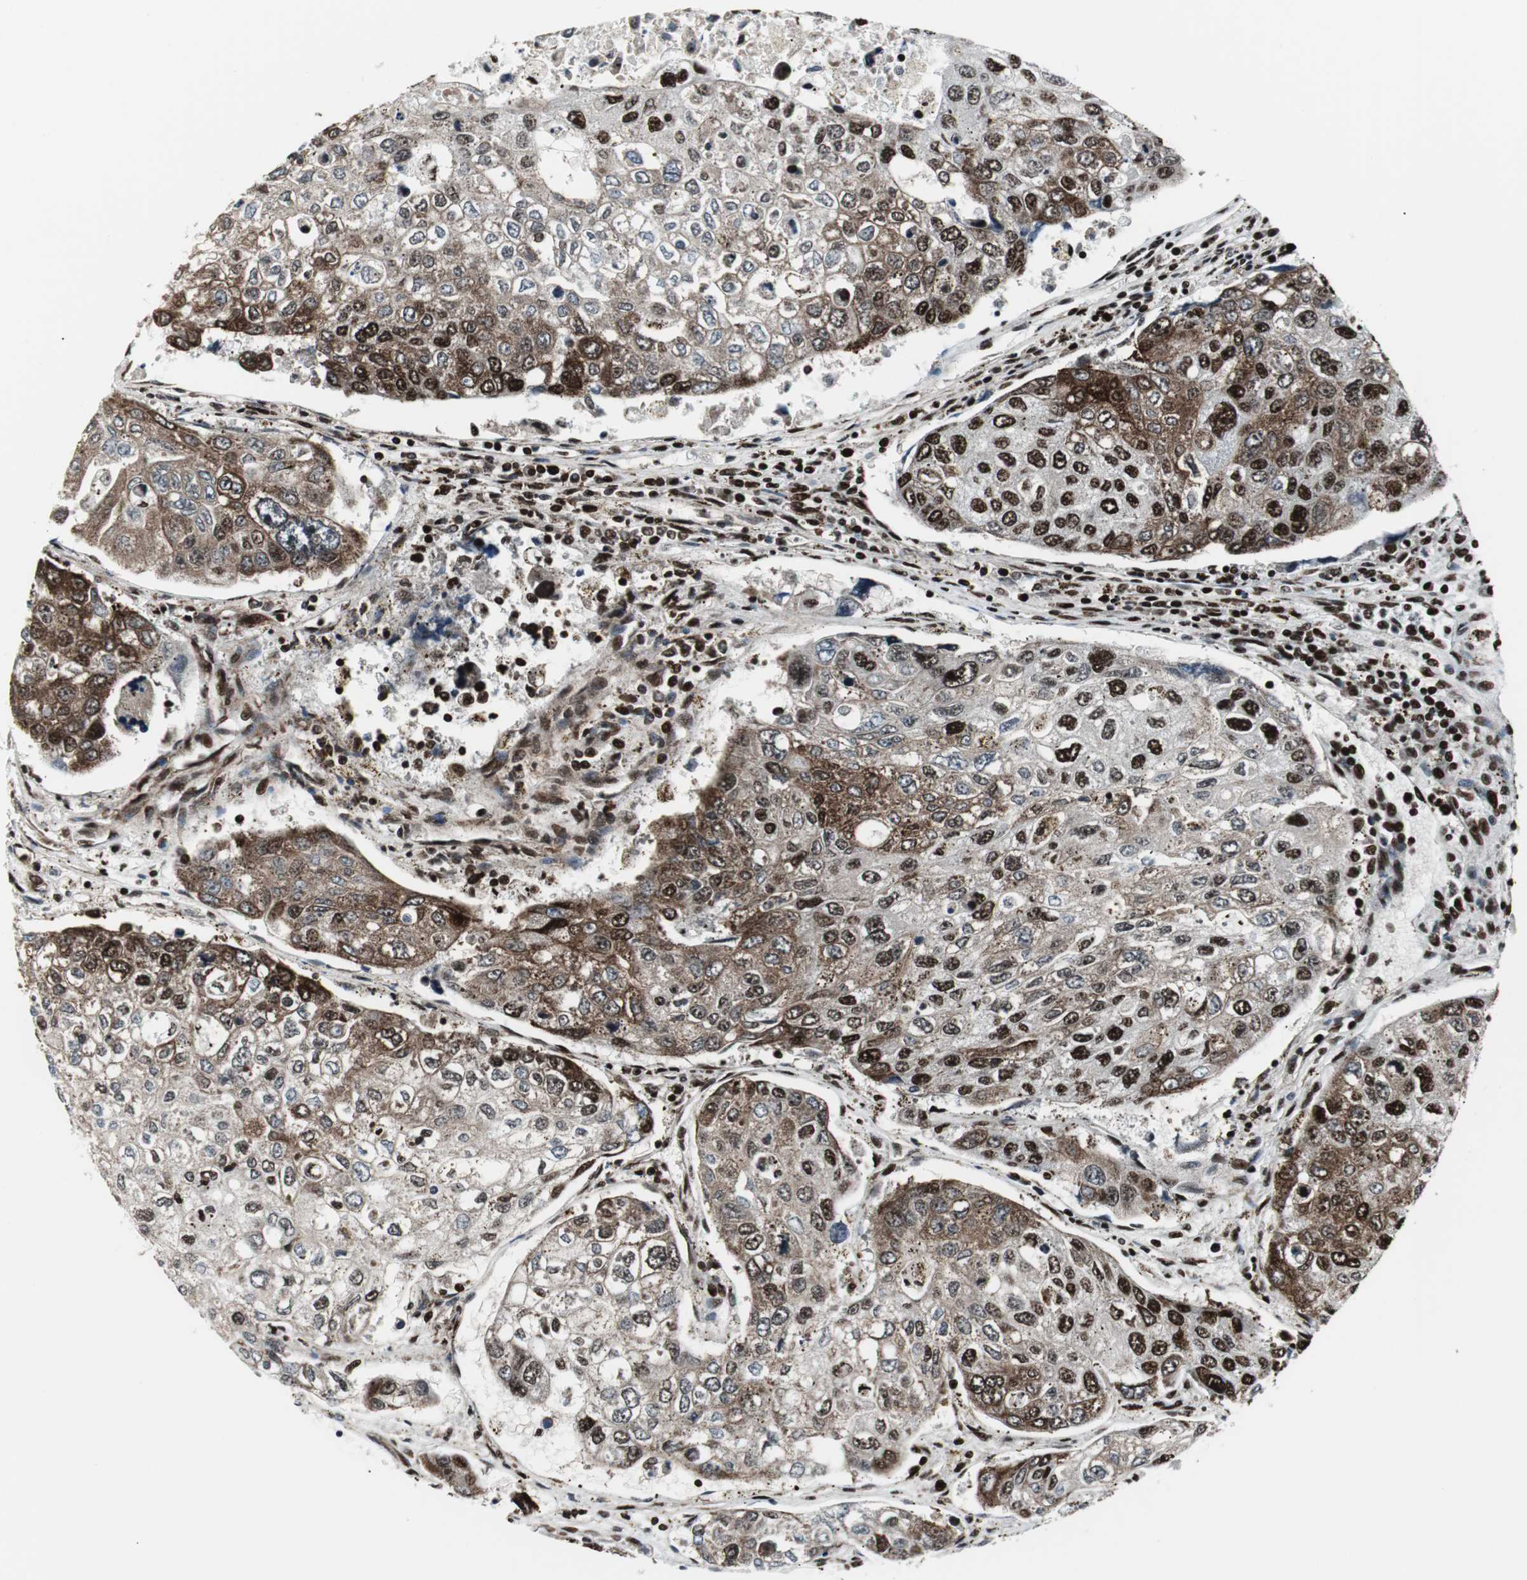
{"staining": {"intensity": "strong", "quantity": ">75%", "location": "cytoplasmic/membranous,nuclear"}, "tissue": "urothelial cancer", "cell_type": "Tumor cells", "image_type": "cancer", "snomed": [{"axis": "morphology", "description": "Urothelial carcinoma, High grade"}, {"axis": "topography", "description": "Lymph node"}, {"axis": "topography", "description": "Urinary bladder"}], "caption": "About >75% of tumor cells in human urothelial cancer demonstrate strong cytoplasmic/membranous and nuclear protein positivity as visualized by brown immunohistochemical staining.", "gene": "NCL", "patient": {"sex": "male", "age": 51}}